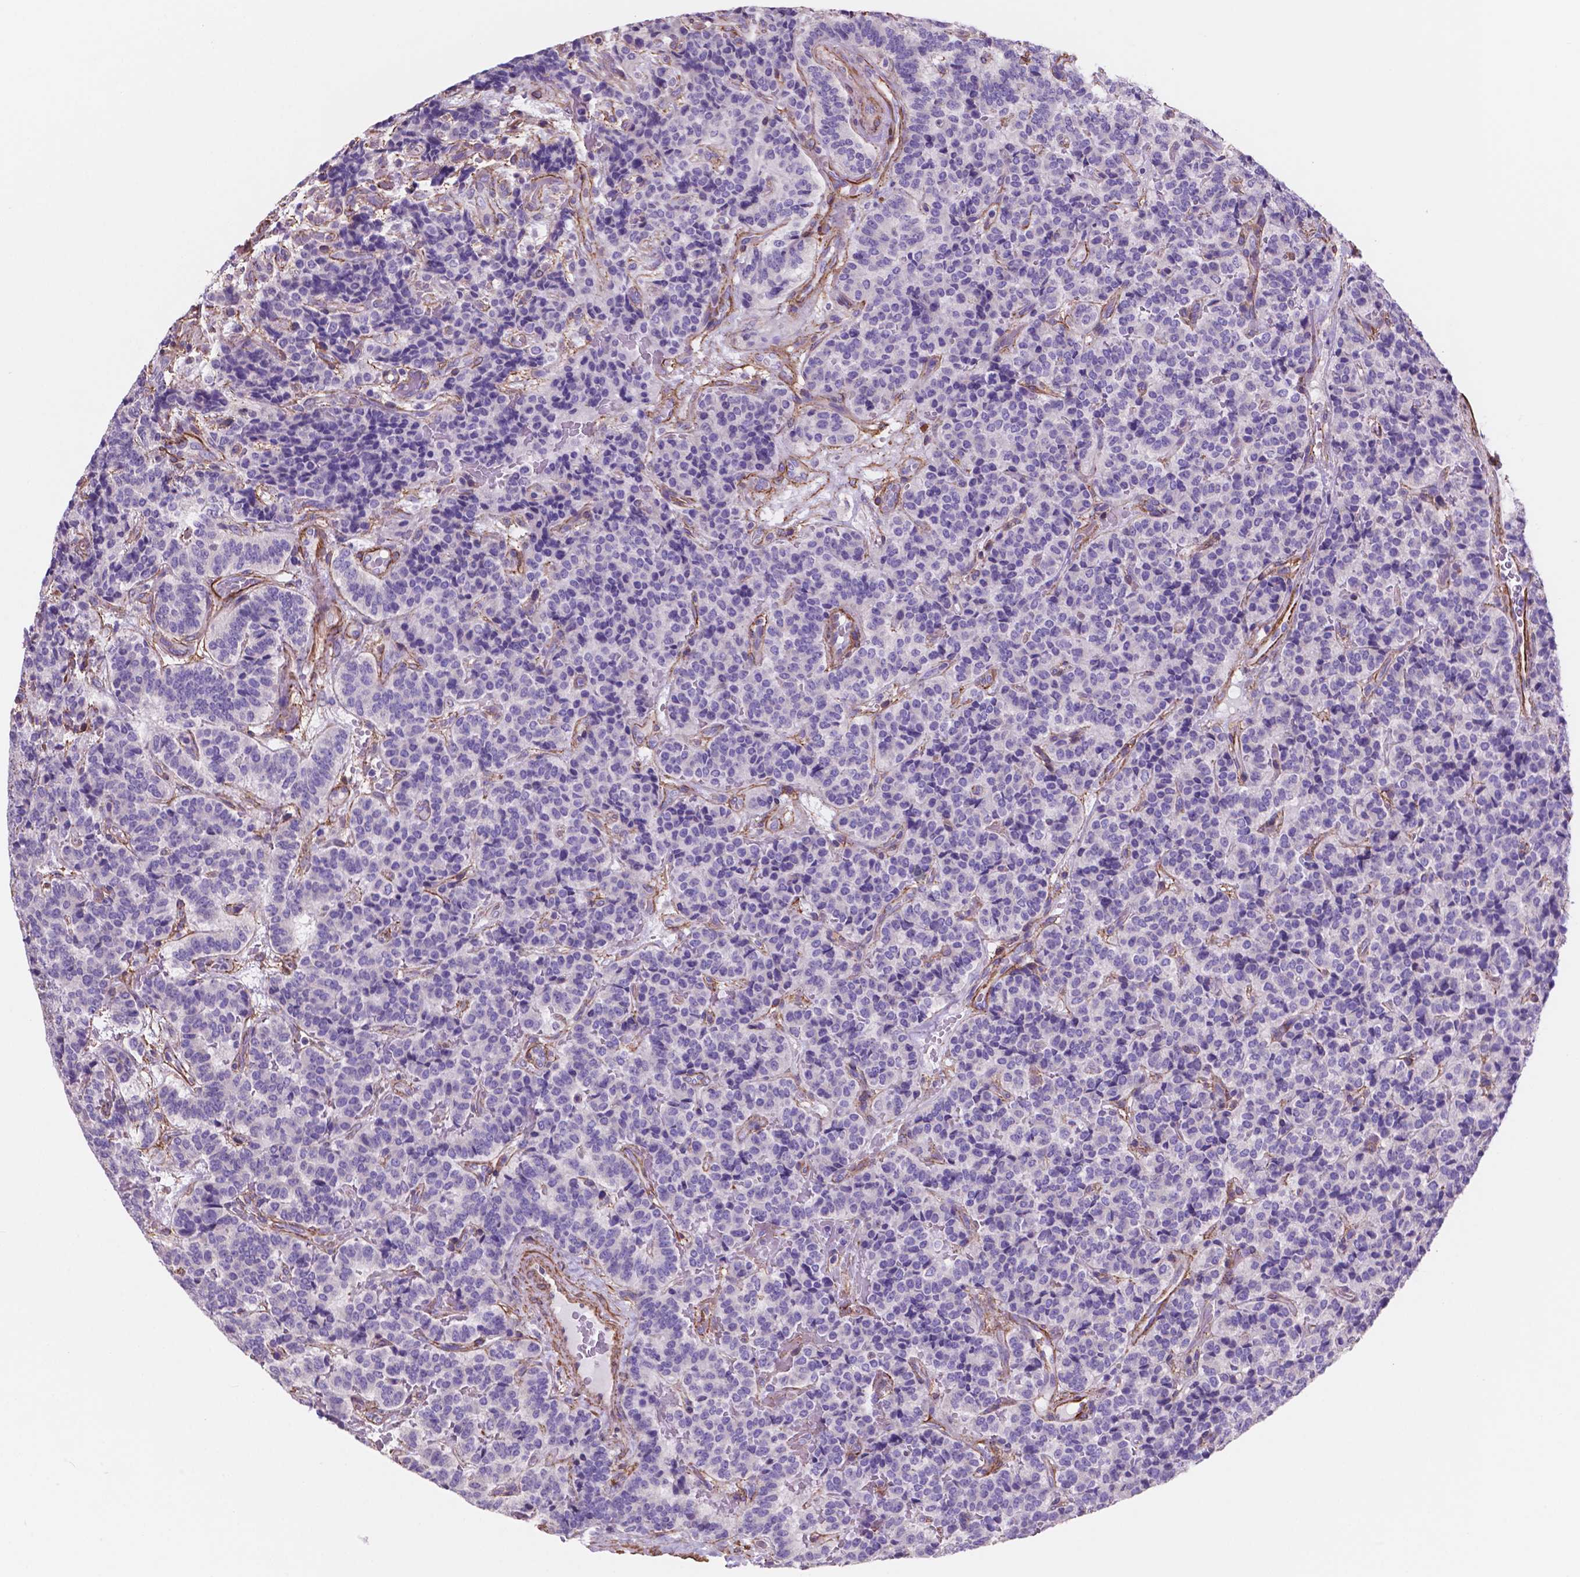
{"staining": {"intensity": "negative", "quantity": "none", "location": "none"}, "tissue": "carcinoid", "cell_type": "Tumor cells", "image_type": "cancer", "snomed": [{"axis": "morphology", "description": "Carcinoid, malignant, NOS"}, {"axis": "topography", "description": "Pancreas"}], "caption": "DAB immunohistochemical staining of human carcinoid exhibits no significant positivity in tumor cells. (Stains: DAB immunohistochemistry (IHC) with hematoxylin counter stain, Microscopy: brightfield microscopy at high magnification).", "gene": "TOR2A", "patient": {"sex": "male", "age": 36}}